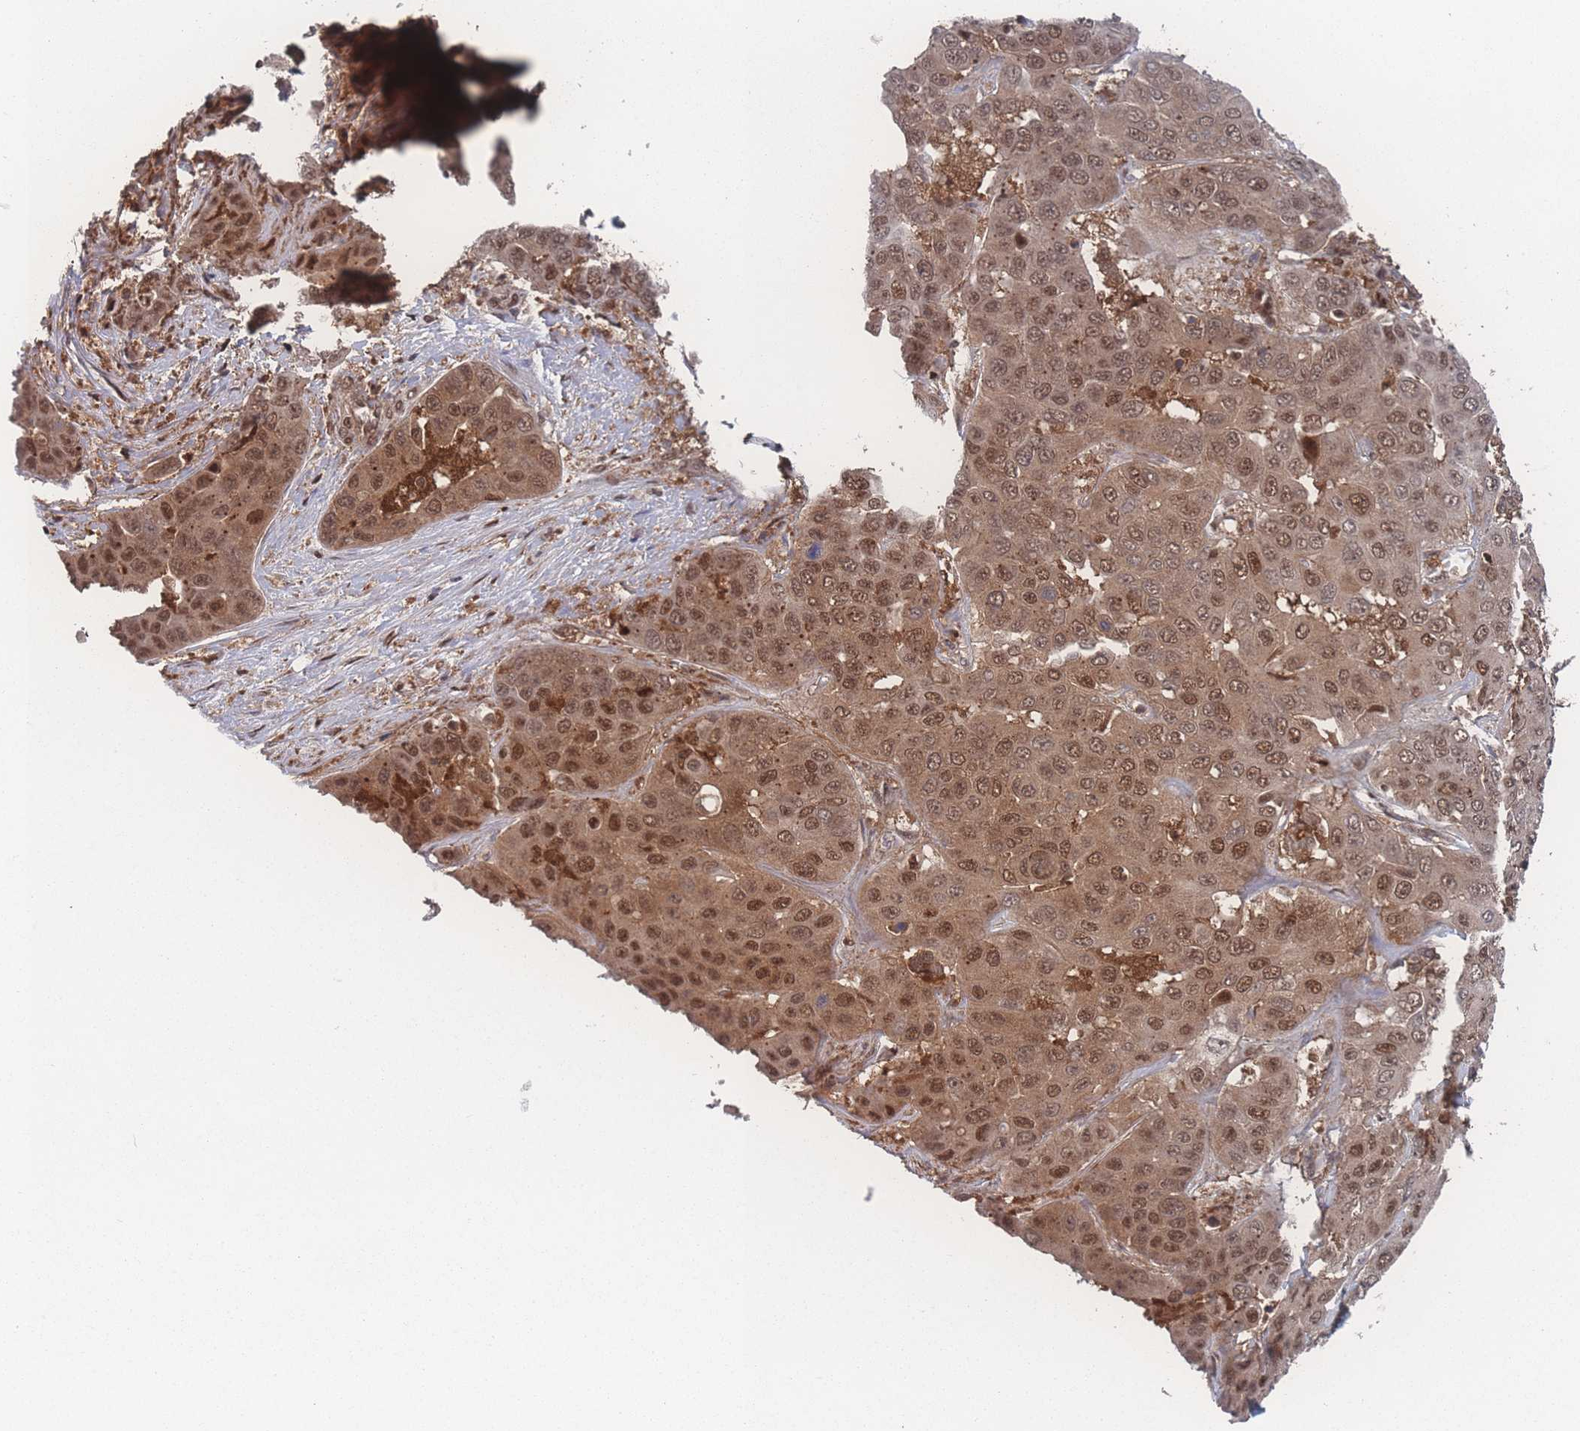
{"staining": {"intensity": "moderate", "quantity": ">75%", "location": "cytoplasmic/membranous,nuclear"}, "tissue": "liver cancer", "cell_type": "Tumor cells", "image_type": "cancer", "snomed": [{"axis": "morphology", "description": "Cholangiocarcinoma"}, {"axis": "topography", "description": "Liver"}], "caption": "DAB (3,3'-diaminobenzidine) immunohistochemical staining of human liver cholangiocarcinoma displays moderate cytoplasmic/membranous and nuclear protein expression in approximately >75% of tumor cells. (Stains: DAB in brown, nuclei in blue, Microscopy: brightfield microscopy at high magnification).", "gene": "PSMA1", "patient": {"sex": "female", "age": 52}}